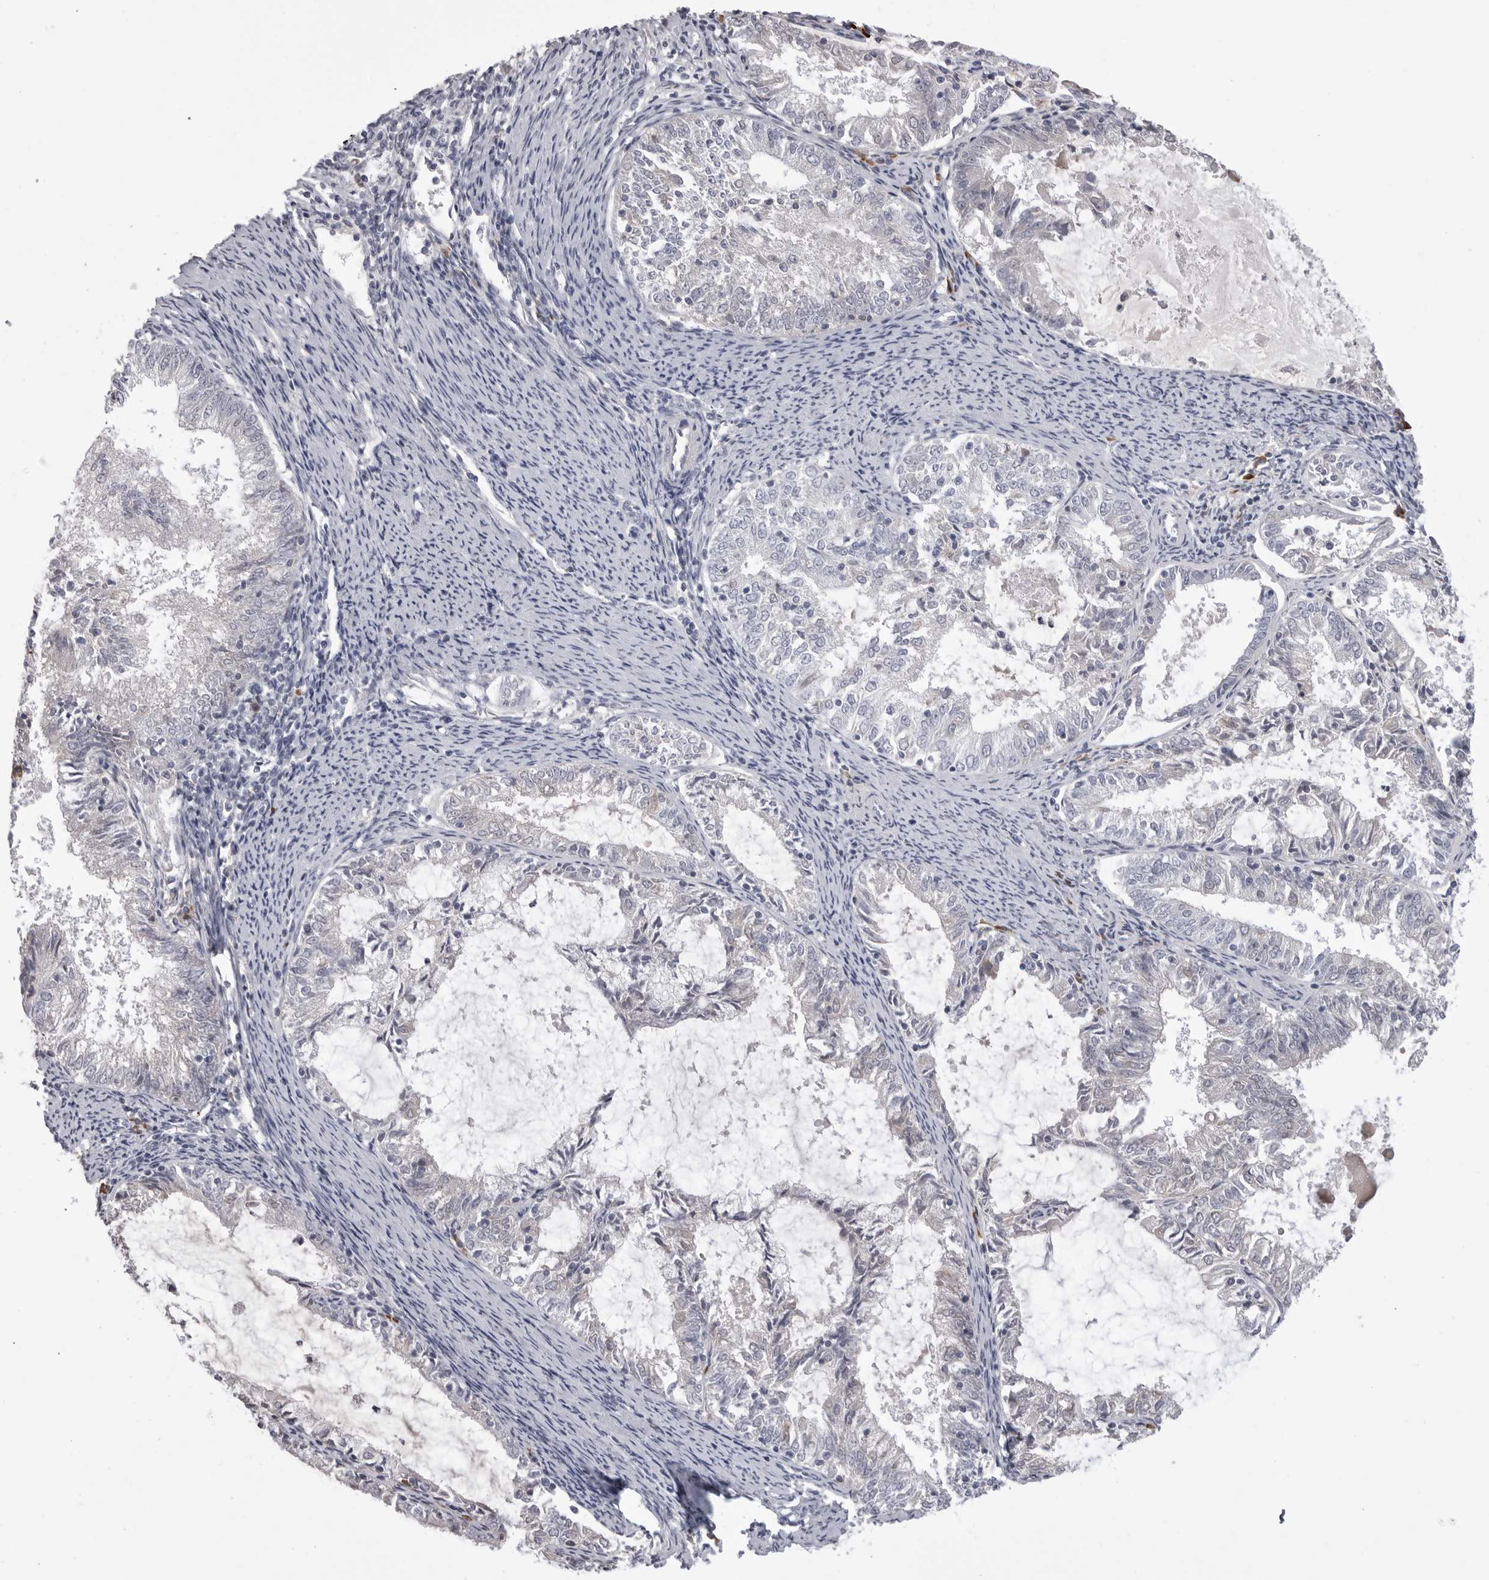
{"staining": {"intensity": "negative", "quantity": "none", "location": "none"}, "tissue": "endometrial cancer", "cell_type": "Tumor cells", "image_type": "cancer", "snomed": [{"axis": "morphology", "description": "Adenocarcinoma, NOS"}, {"axis": "topography", "description": "Endometrium"}], "caption": "Tumor cells show no significant protein positivity in endometrial adenocarcinoma.", "gene": "FKBP2", "patient": {"sex": "female", "age": 57}}